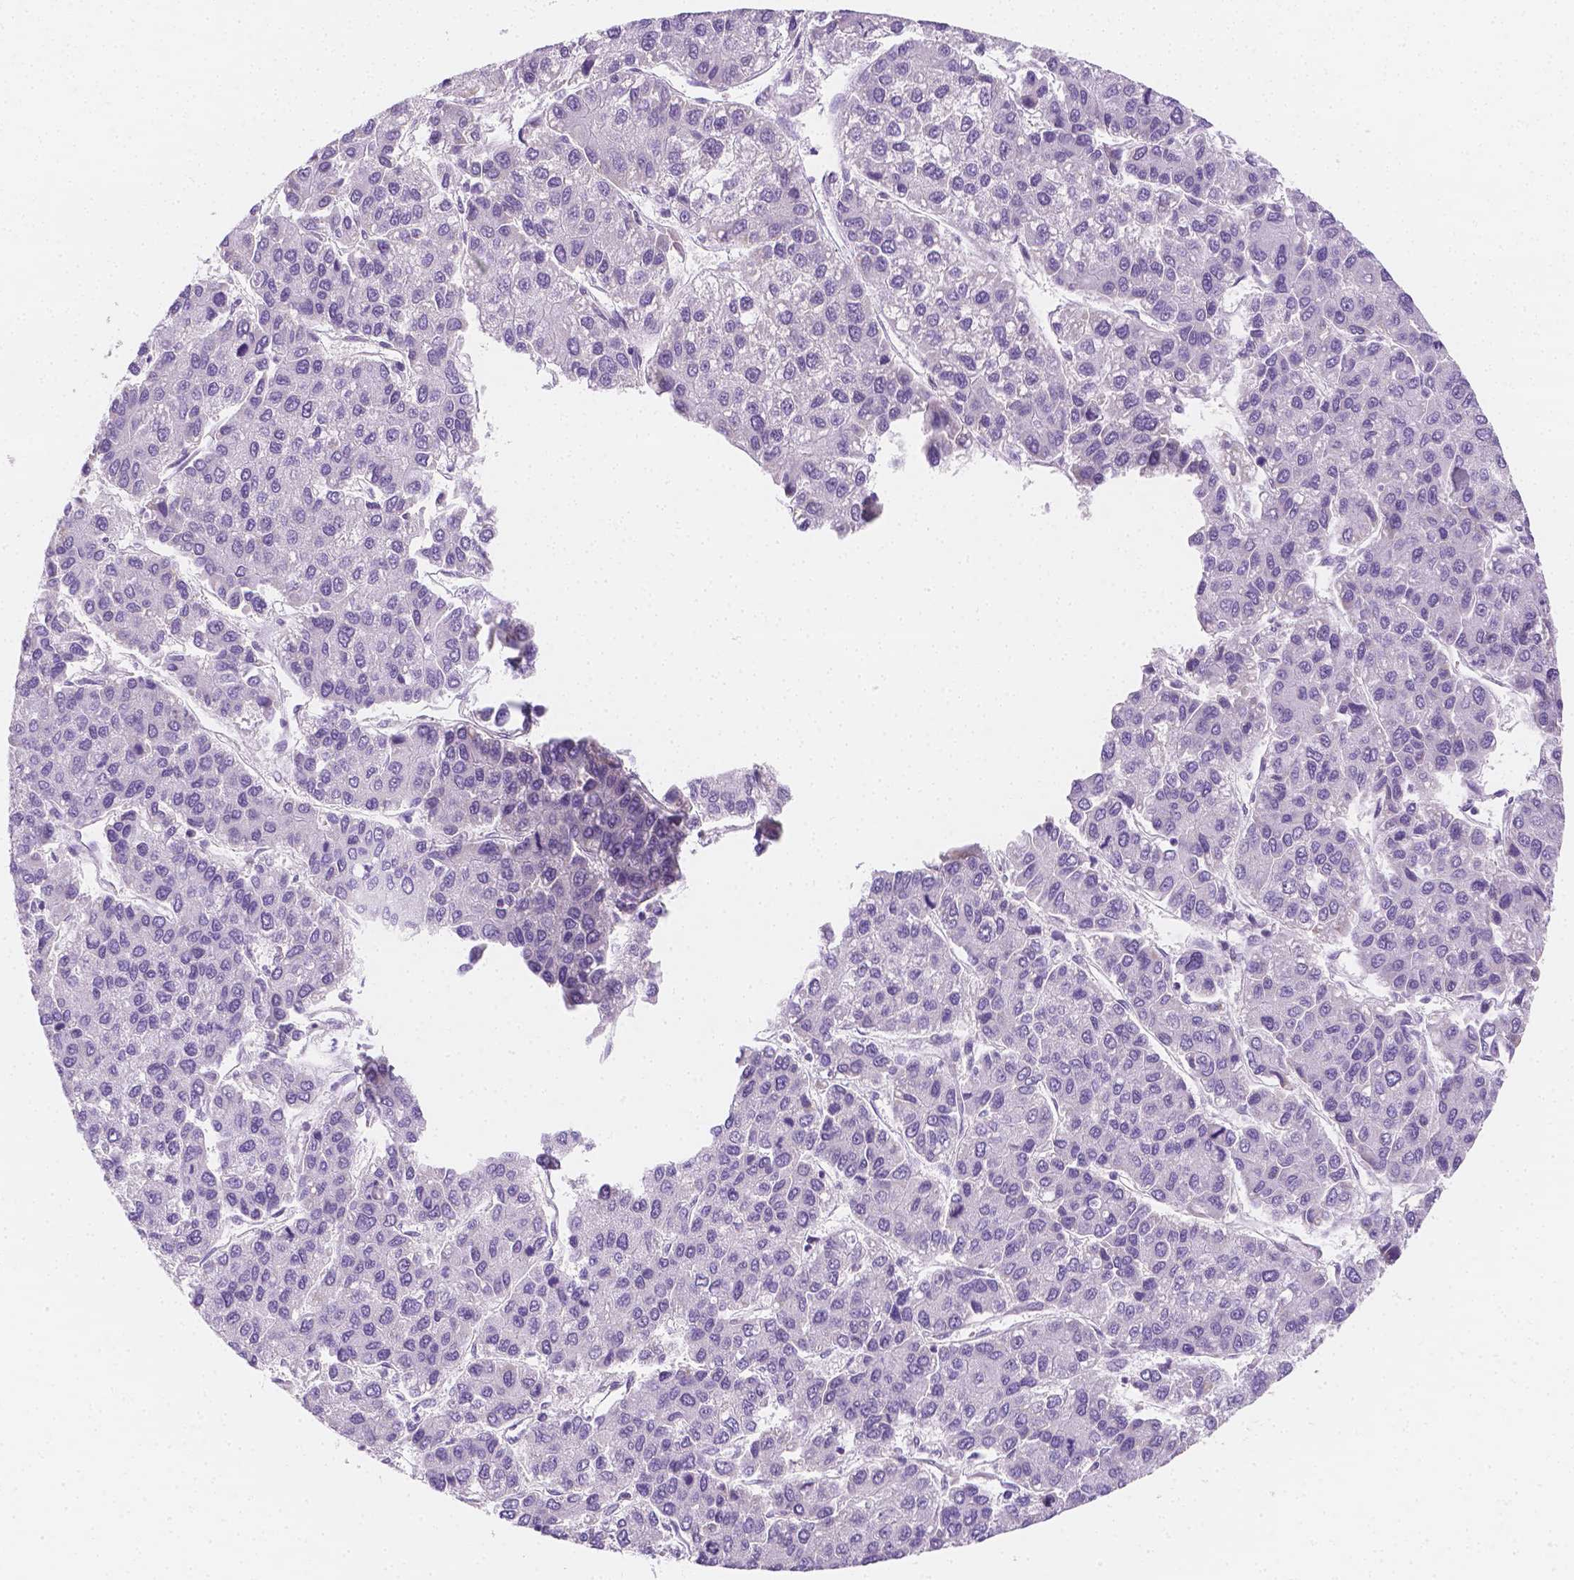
{"staining": {"intensity": "negative", "quantity": "none", "location": "none"}, "tissue": "liver cancer", "cell_type": "Tumor cells", "image_type": "cancer", "snomed": [{"axis": "morphology", "description": "Carcinoma, Hepatocellular, NOS"}, {"axis": "topography", "description": "Liver"}], "caption": "High power microscopy histopathology image of an immunohistochemistry (IHC) image of hepatocellular carcinoma (liver), revealing no significant expression in tumor cells.", "gene": "SGTB", "patient": {"sex": "female", "age": 66}}